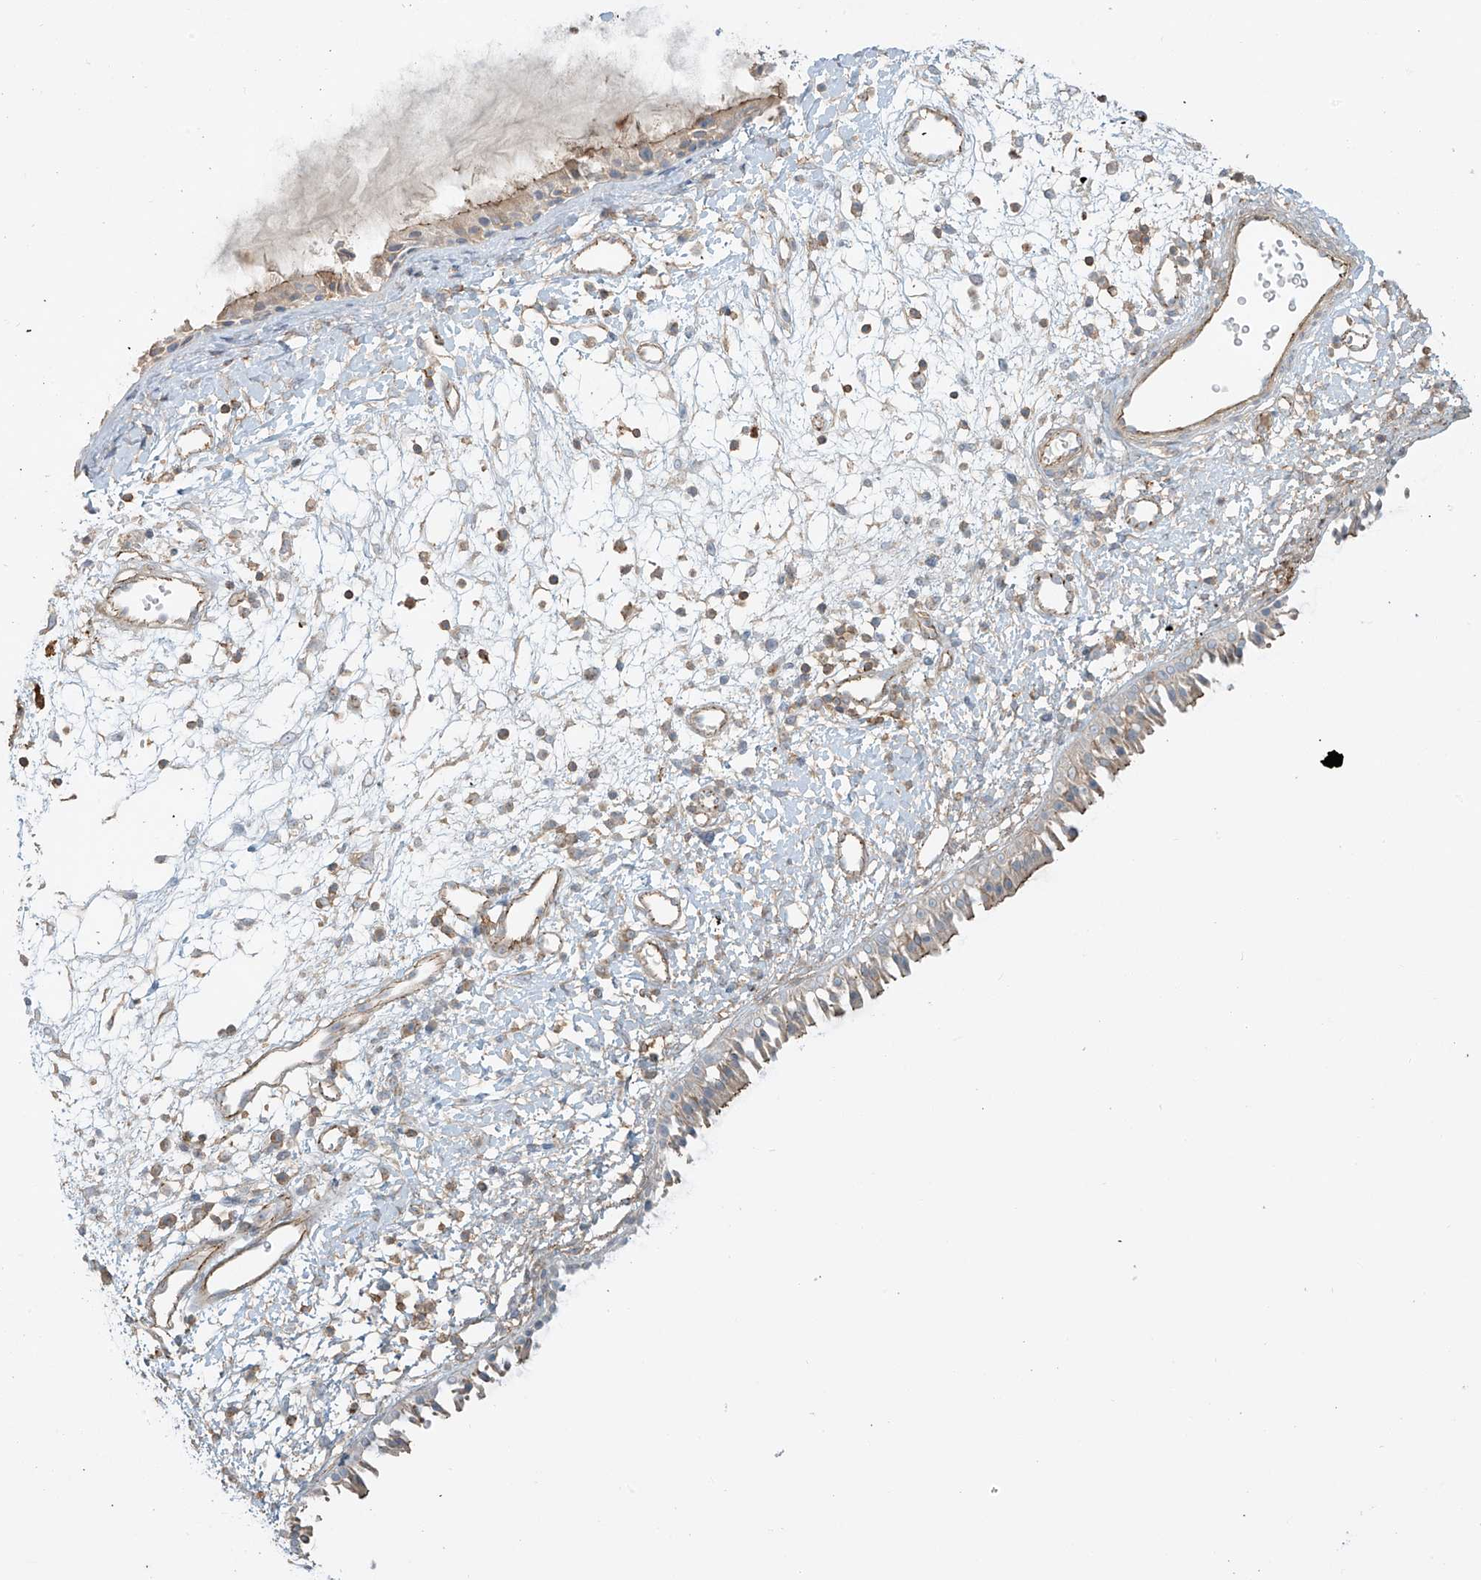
{"staining": {"intensity": "moderate", "quantity": "25%-75%", "location": "cytoplasmic/membranous"}, "tissue": "nasopharynx", "cell_type": "Respiratory epithelial cells", "image_type": "normal", "snomed": [{"axis": "morphology", "description": "Normal tissue, NOS"}, {"axis": "topography", "description": "Nasopharynx"}], "caption": "Brown immunohistochemical staining in unremarkable human nasopharynx exhibits moderate cytoplasmic/membranous positivity in approximately 25%-75% of respiratory epithelial cells. (DAB (3,3'-diaminobenzidine) IHC with brightfield microscopy, high magnification).", "gene": "SLC9A2", "patient": {"sex": "male", "age": 22}}